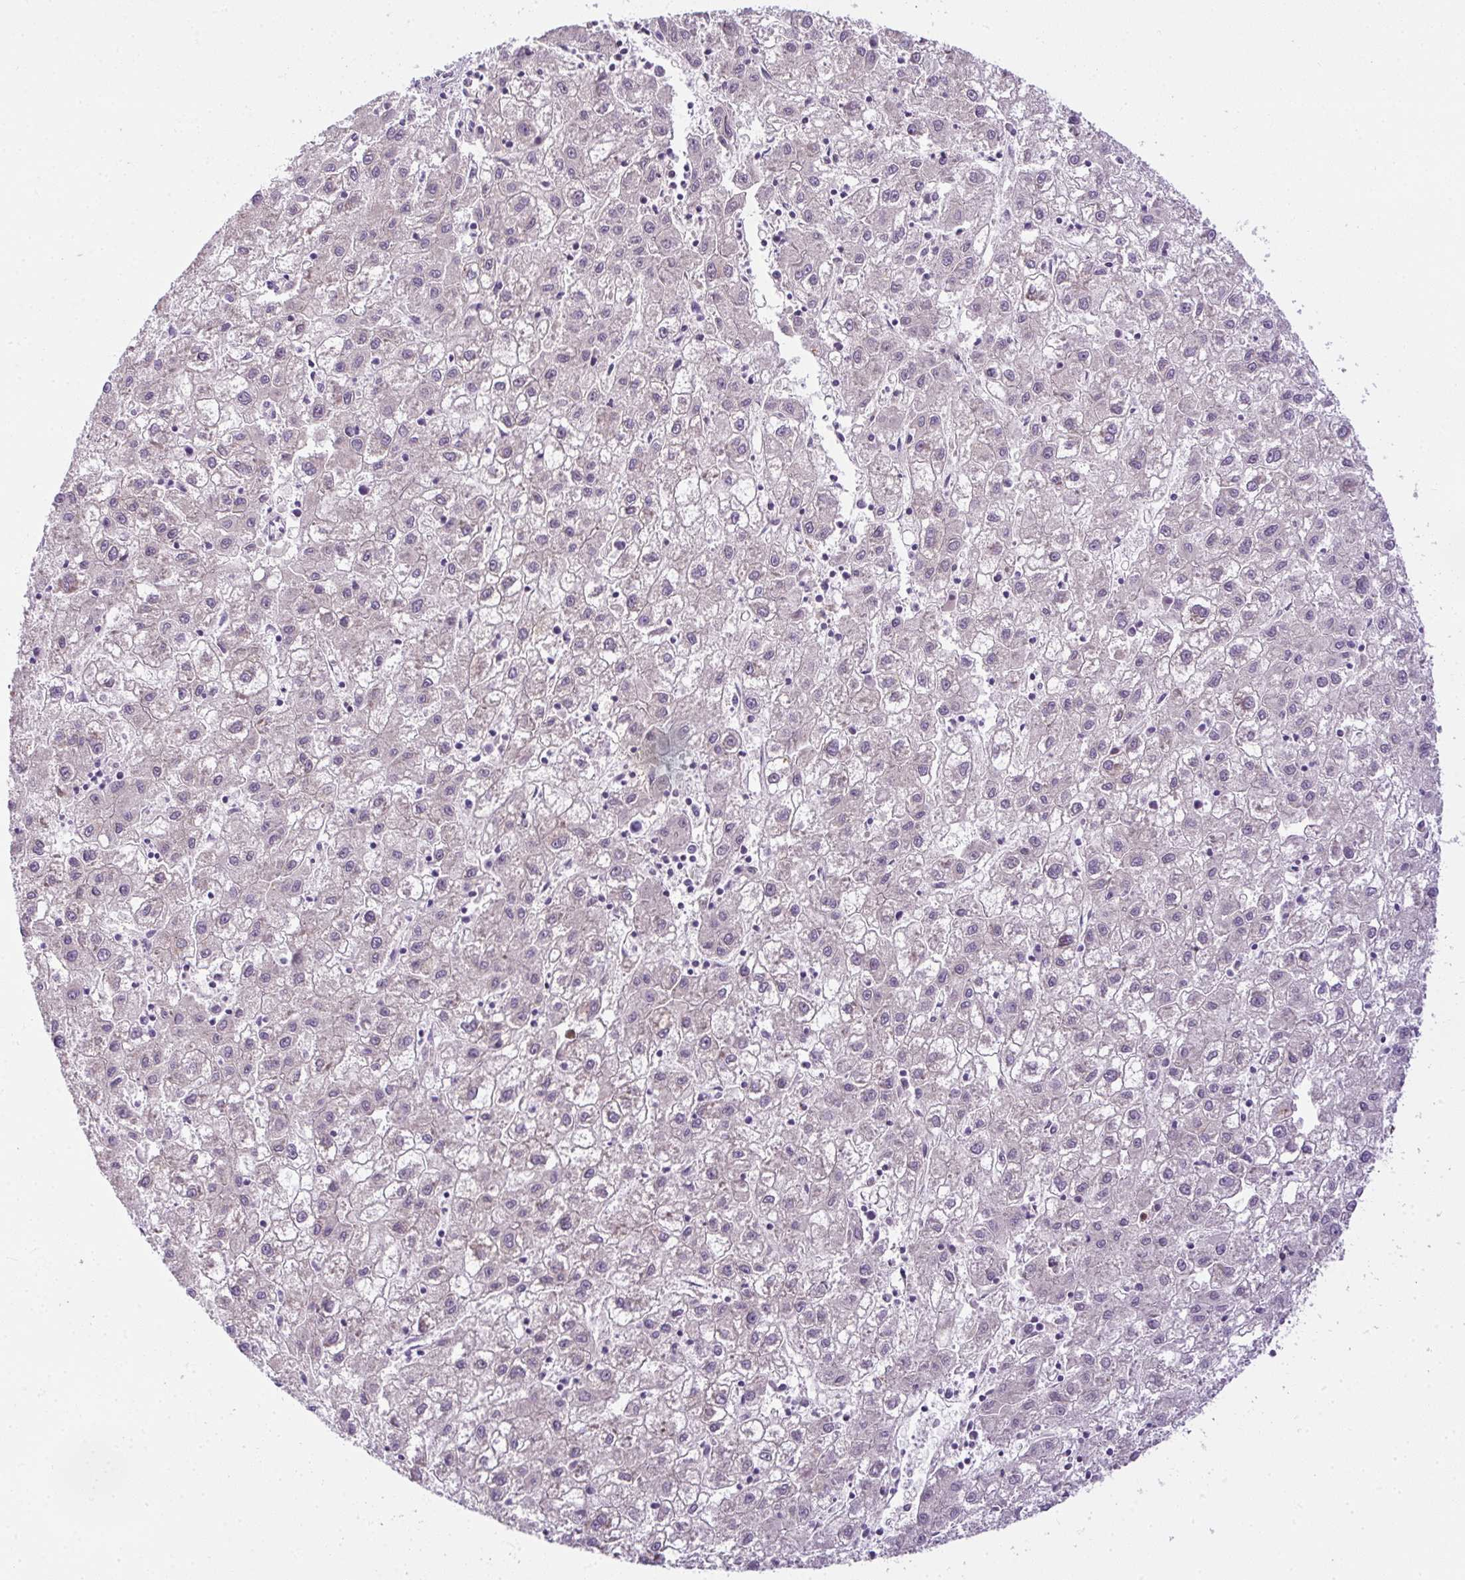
{"staining": {"intensity": "negative", "quantity": "none", "location": "none"}, "tissue": "liver cancer", "cell_type": "Tumor cells", "image_type": "cancer", "snomed": [{"axis": "morphology", "description": "Carcinoma, Hepatocellular, NOS"}, {"axis": "topography", "description": "Liver"}], "caption": "Hepatocellular carcinoma (liver) was stained to show a protein in brown. There is no significant expression in tumor cells.", "gene": "CMPK1", "patient": {"sex": "male", "age": 72}}